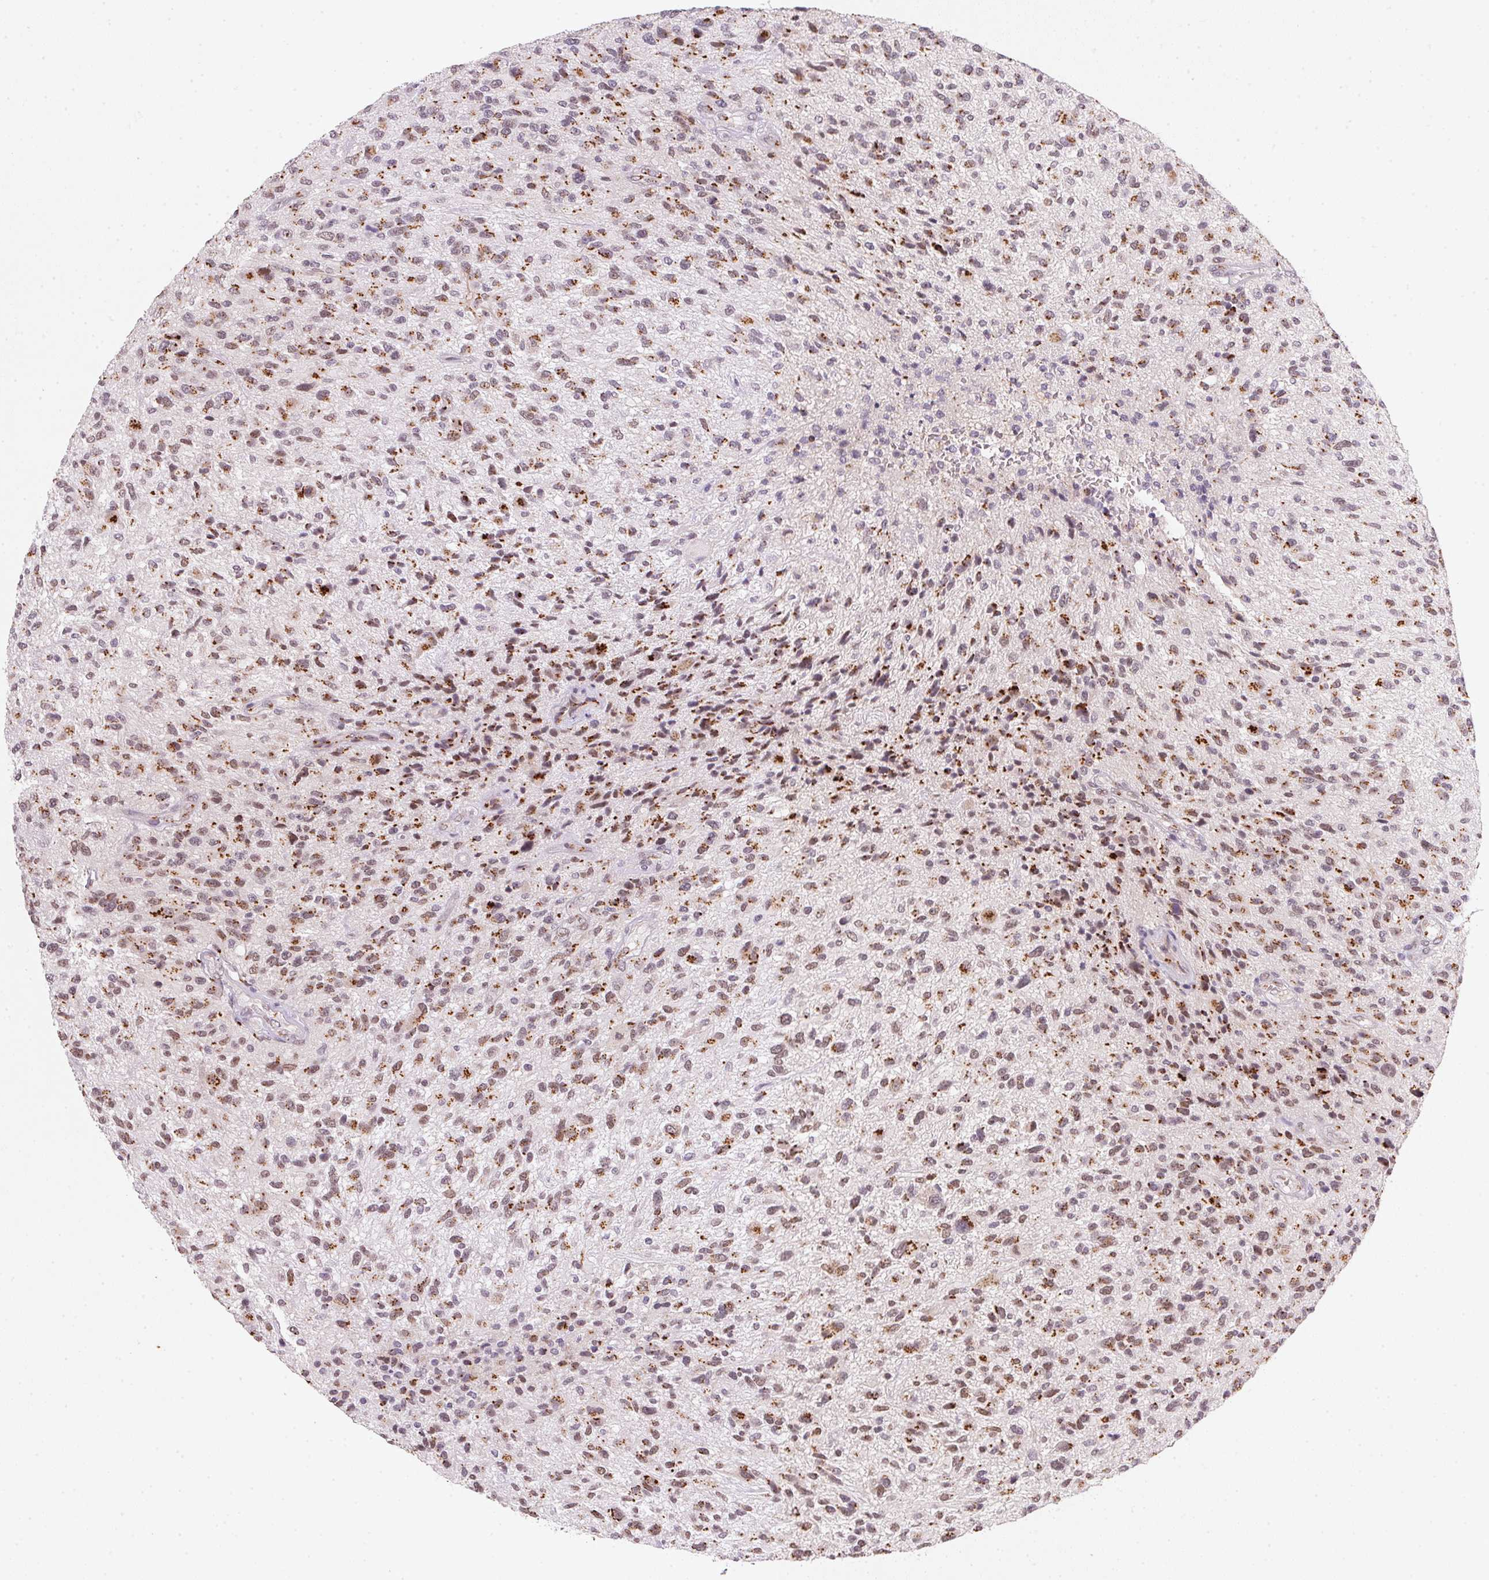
{"staining": {"intensity": "strong", "quantity": "25%-75%", "location": "cytoplasmic/membranous"}, "tissue": "glioma", "cell_type": "Tumor cells", "image_type": "cancer", "snomed": [{"axis": "morphology", "description": "Glioma, malignant, High grade"}, {"axis": "topography", "description": "Brain"}], "caption": "Malignant glioma (high-grade) stained for a protein displays strong cytoplasmic/membranous positivity in tumor cells.", "gene": "RAB22A", "patient": {"sex": "male", "age": 47}}